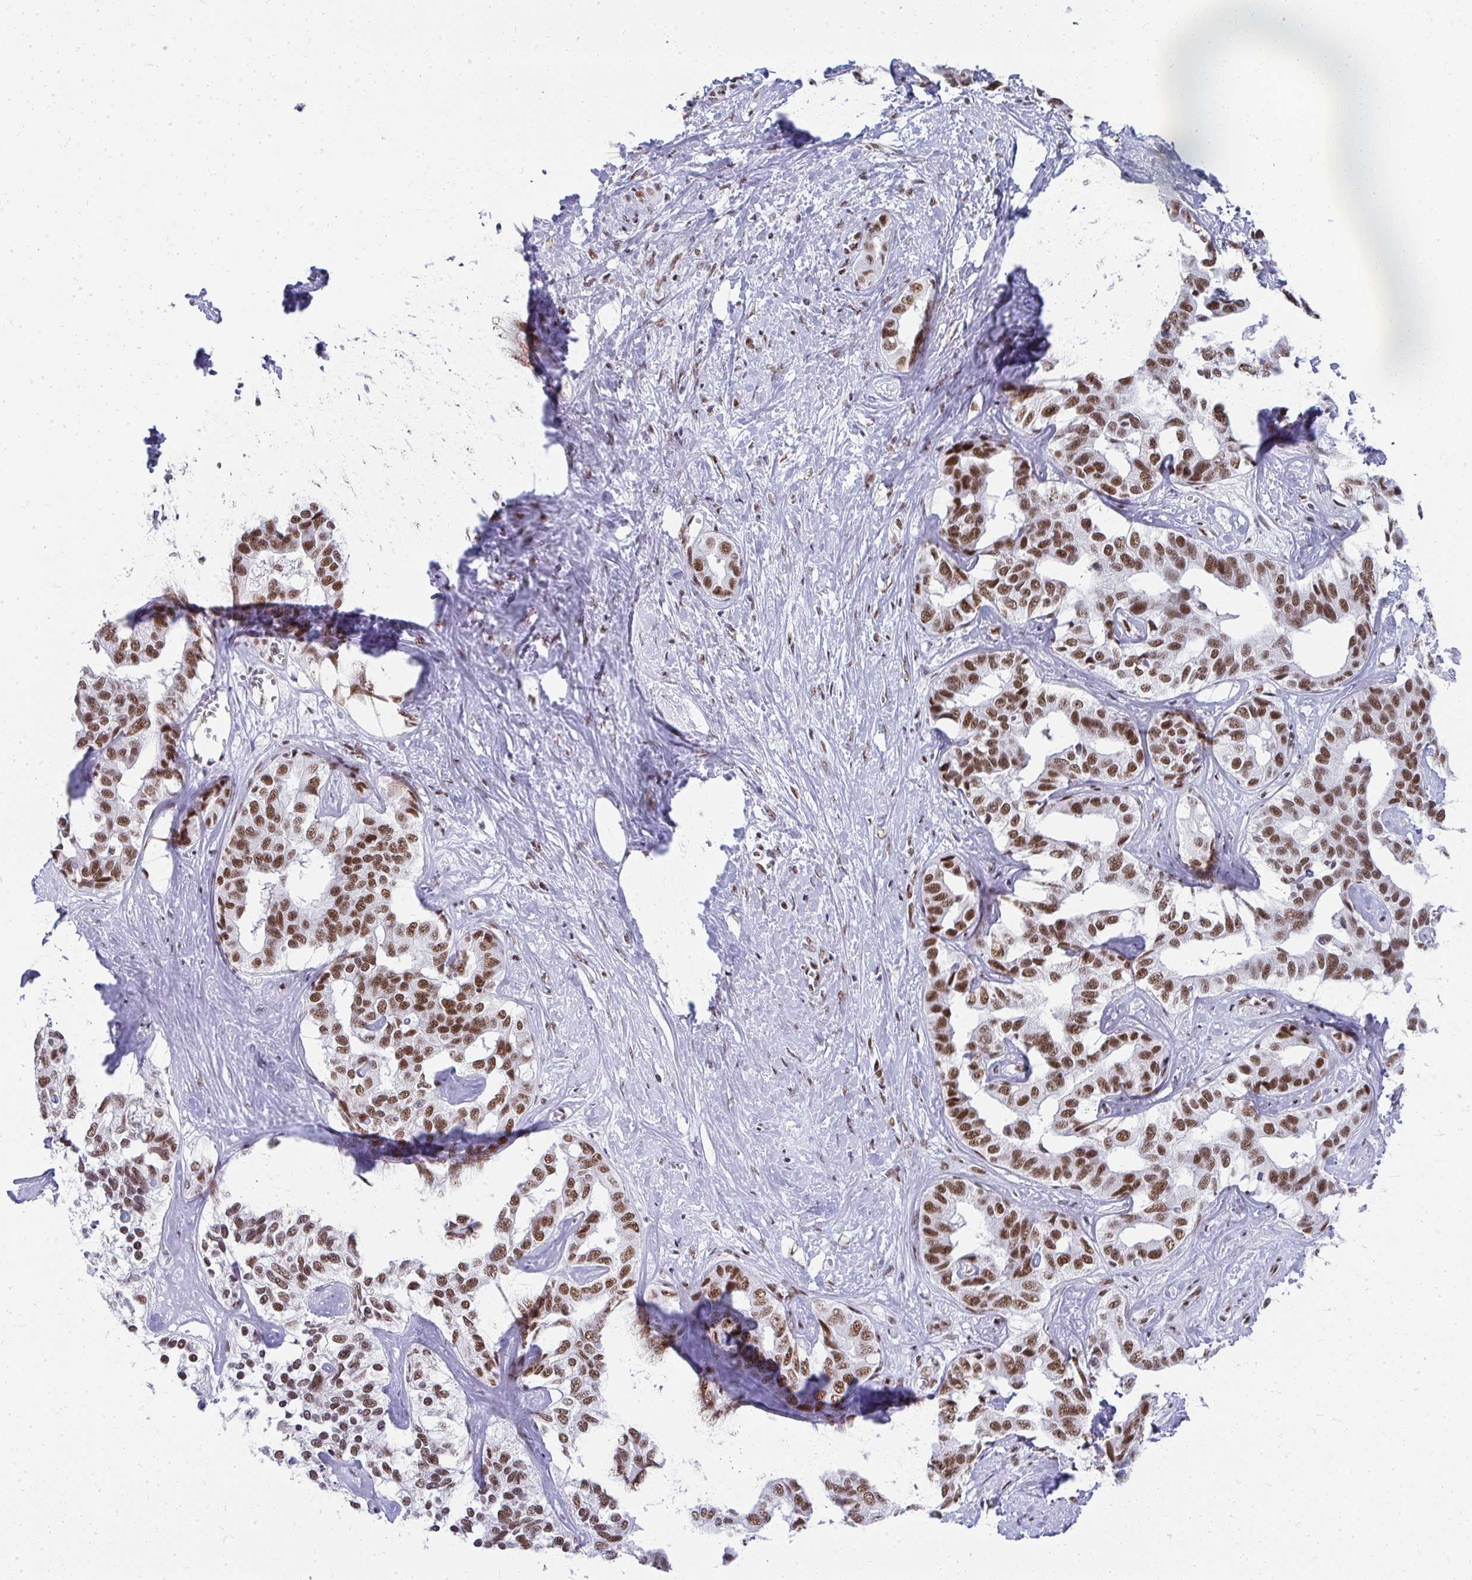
{"staining": {"intensity": "moderate", "quantity": ">75%", "location": "nuclear"}, "tissue": "liver cancer", "cell_type": "Tumor cells", "image_type": "cancer", "snomed": [{"axis": "morphology", "description": "Cholangiocarcinoma"}, {"axis": "topography", "description": "Liver"}], "caption": "Immunohistochemical staining of cholangiocarcinoma (liver) displays moderate nuclear protein positivity in about >75% of tumor cells.", "gene": "CREBBP", "patient": {"sex": "male", "age": 59}}